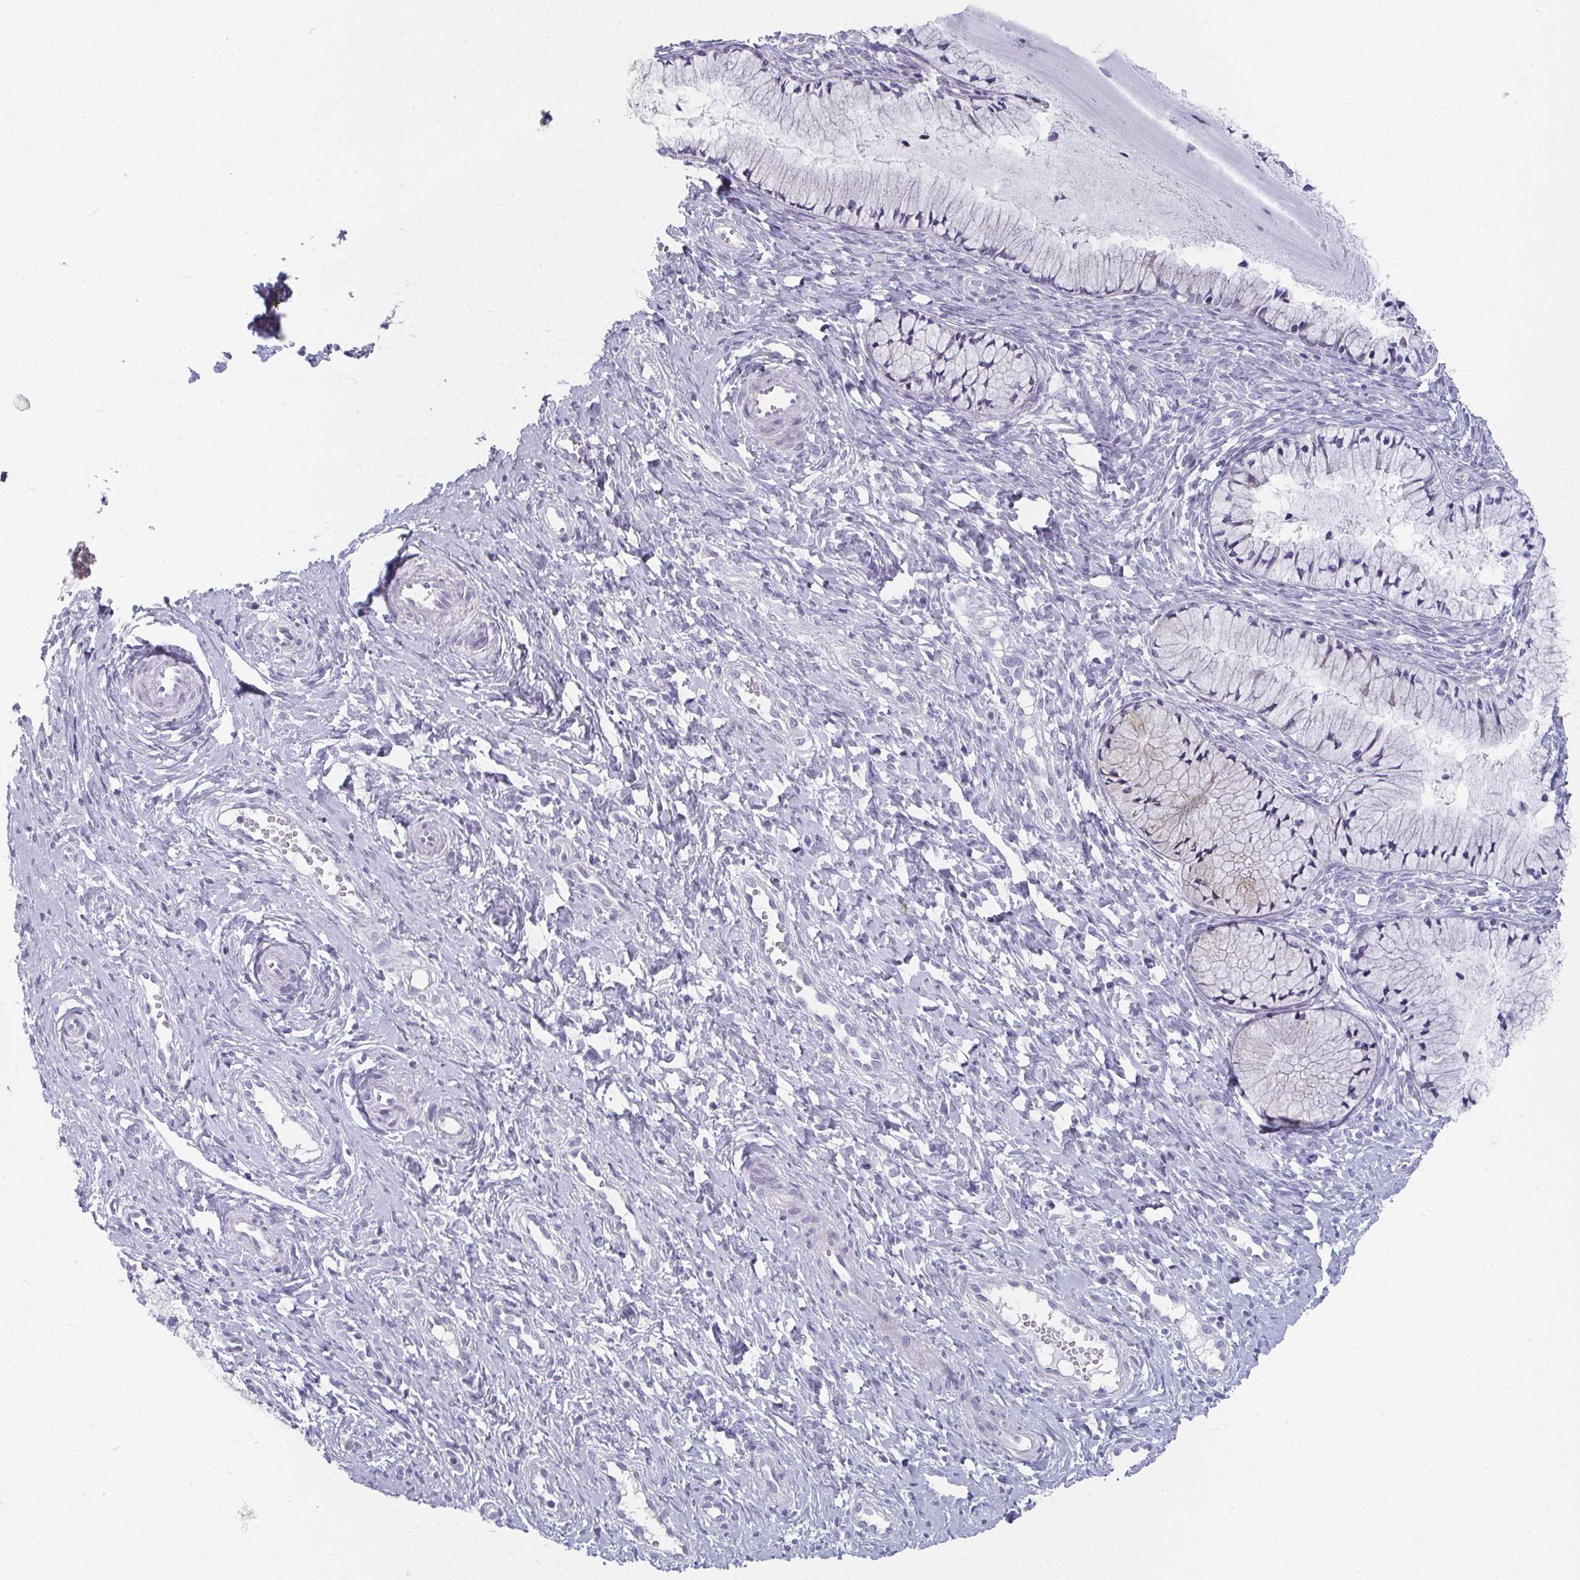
{"staining": {"intensity": "negative", "quantity": "none", "location": "none"}, "tissue": "cervix", "cell_type": "Glandular cells", "image_type": "normal", "snomed": [{"axis": "morphology", "description": "Normal tissue, NOS"}, {"axis": "topography", "description": "Cervix"}], "caption": "Glandular cells show no significant protein positivity in normal cervix.", "gene": "CAMKV", "patient": {"sex": "female", "age": 36}}